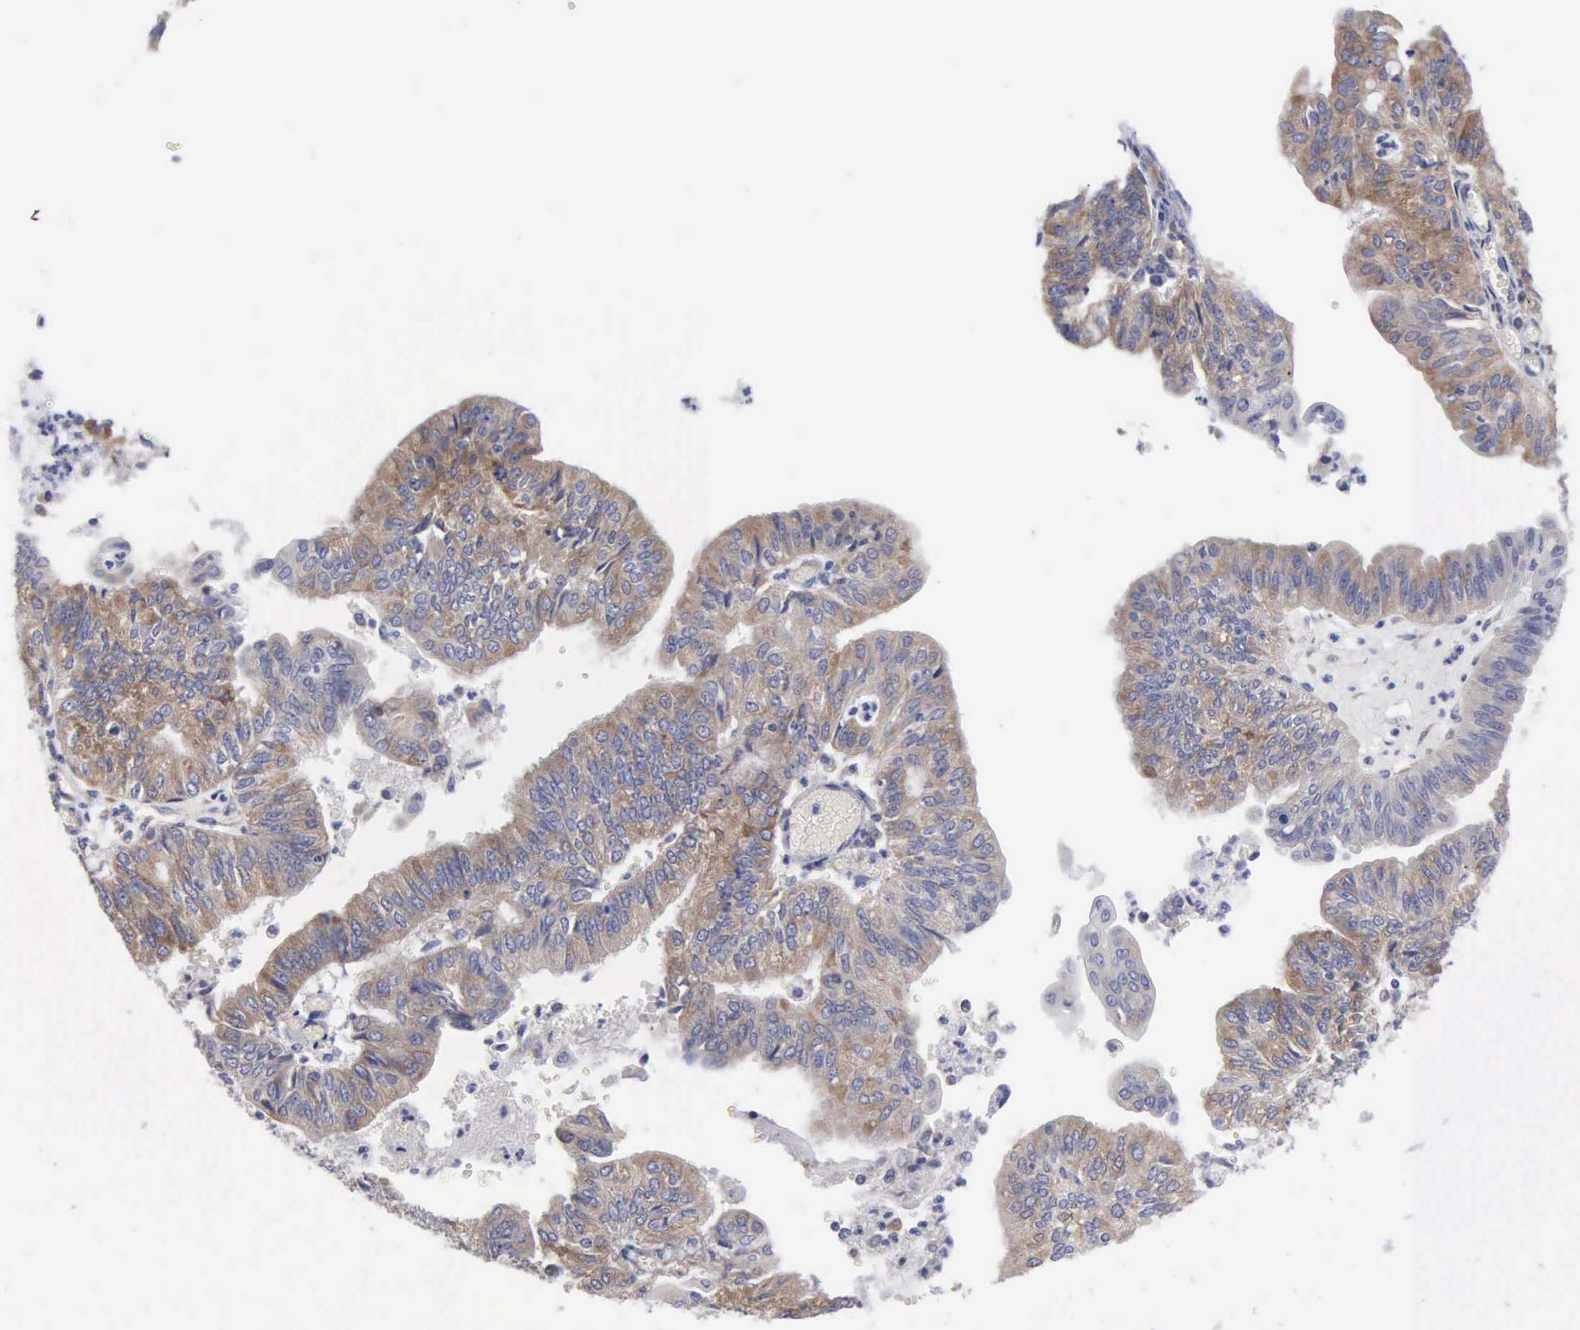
{"staining": {"intensity": "moderate", "quantity": "25%-75%", "location": "cytoplasmic/membranous"}, "tissue": "endometrial cancer", "cell_type": "Tumor cells", "image_type": "cancer", "snomed": [{"axis": "morphology", "description": "Adenocarcinoma, NOS"}, {"axis": "topography", "description": "Endometrium"}], "caption": "Tumor cells exhibit moderate cytoplasmic/membranous staining in approximately 25%-75% of cells in adenocarcinoma (endometrial).", "gene": "TXLNG", "patient": {"sex": "female", "age": 59}}